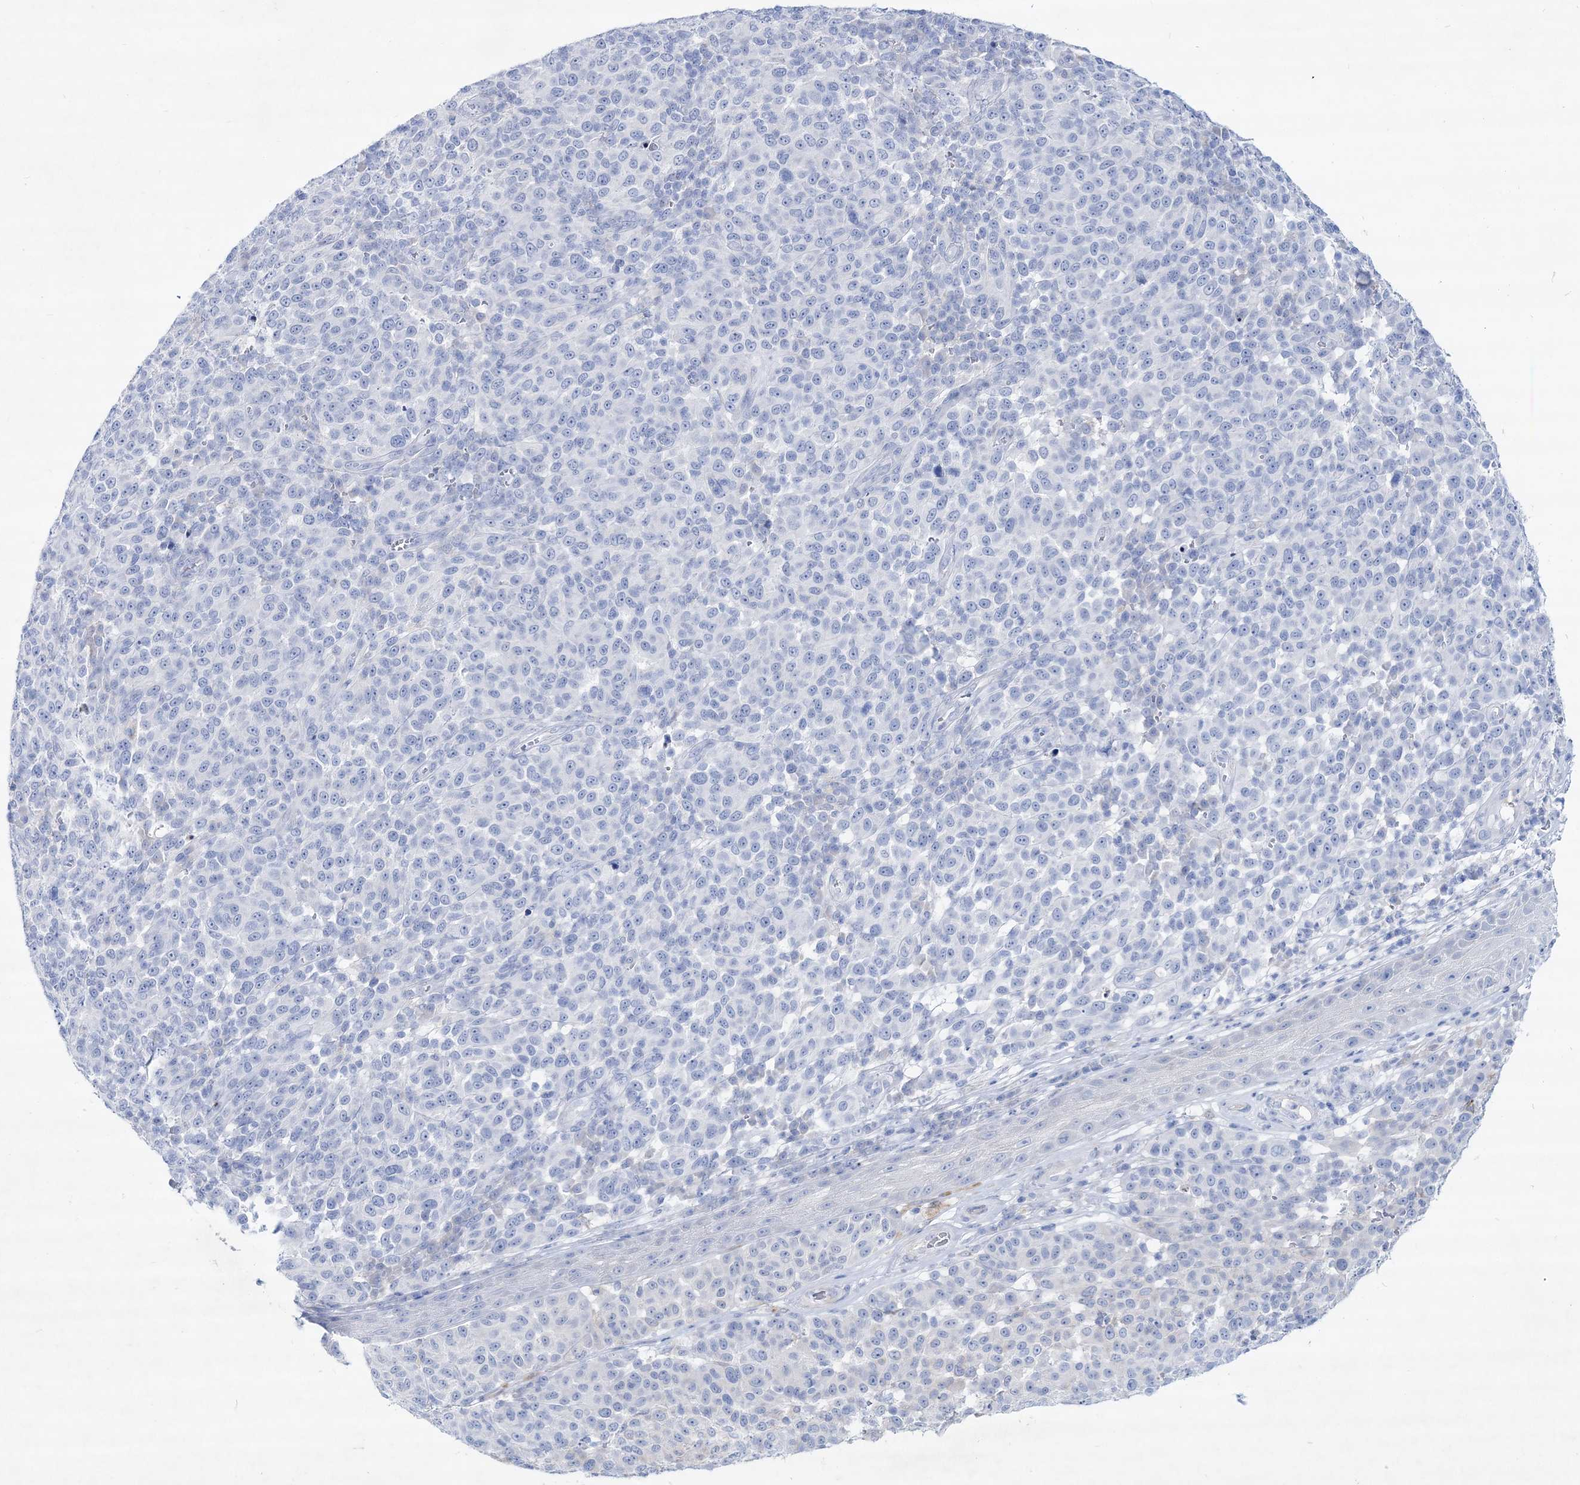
{"staining": {"intensity": "negative", "quantity": "none", "location": "none"}, "tissue": "melanoma", "cell_type": "Tumor cells", "image_type": "cancer", "snomed": [{"axis": "morphology", "description": "Malignant melanoma, NOS"}, {"axis": "topography", "description": "Skin"}], "caption": "This image is of malignant melanoma stained with immunohistochemistry (IHC) to label a protein in brown with the nuclei are counter-stained blue. There is no positivity in tumor cells.", "gene": "SPINK7", "patient": {"sex": "male", "age": 49}}